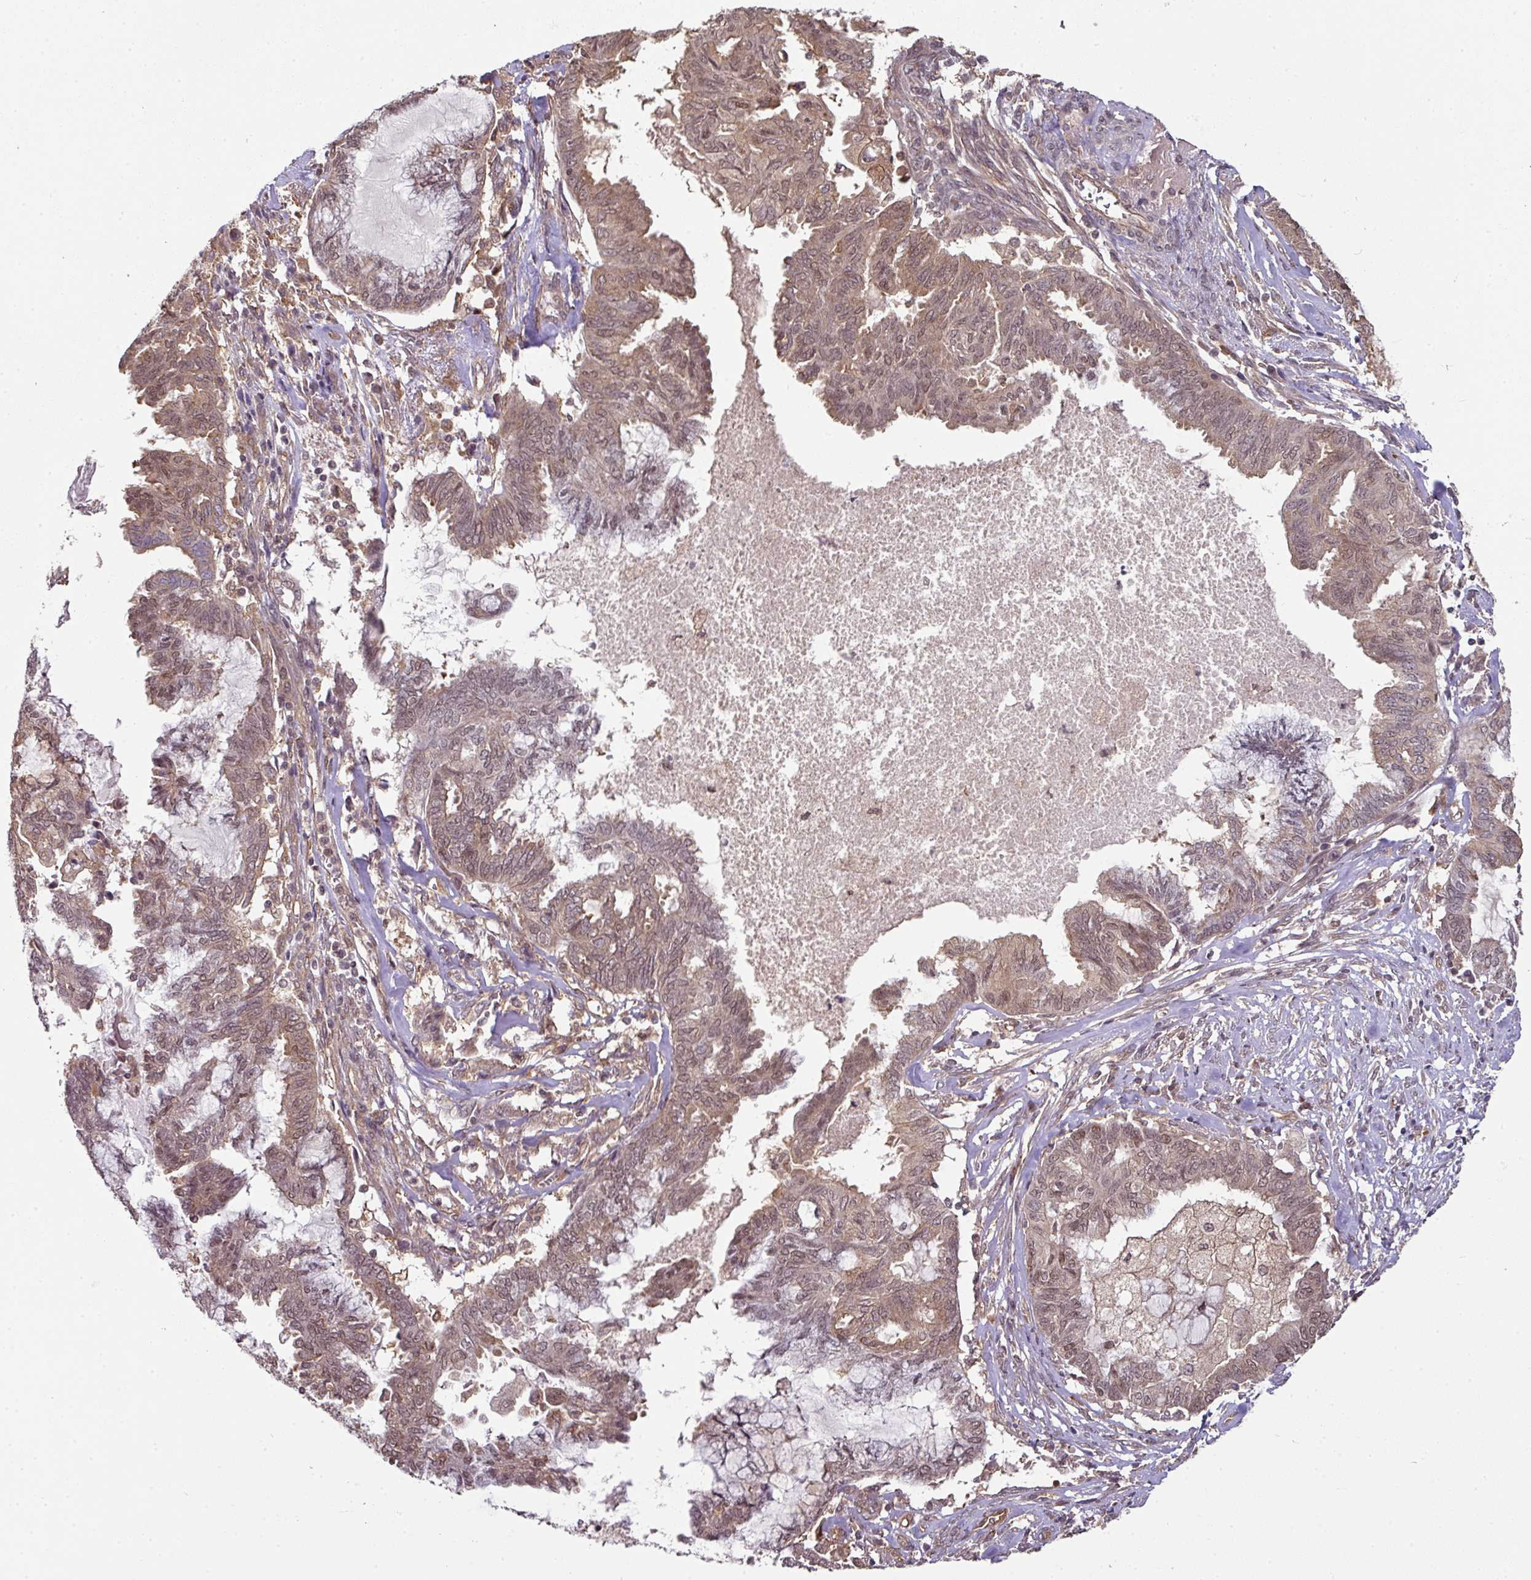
{"staining": {"intensity": "weak", "quantity": ">75%", "location": "cytoplasmic/membranous,nuclear"}, "tissue": "endometrial cancer", "cell_type": "Tumor cells", "image_type": "cancer", "snomed": [{"axis": "morphology", "description": "Adenocarcinoma, NOS"}, {"axis": "topography", "description": "Endometrium"}], "caption": "Immunohistochemistry photomicrograph of neoplastic tissue: human adenocarcinoma (endometrial) stained using immunohistochemistry (IHC) exhibits low levels of weak protein expression localized specifically in the cytoplasmic/membranous and nuclear of tumor cells, appearing as a cytoplasmic/membranous and nuclear brown color.", "gene": "ANKRD18A", "patient": {"sex": "female", "age": 86}}